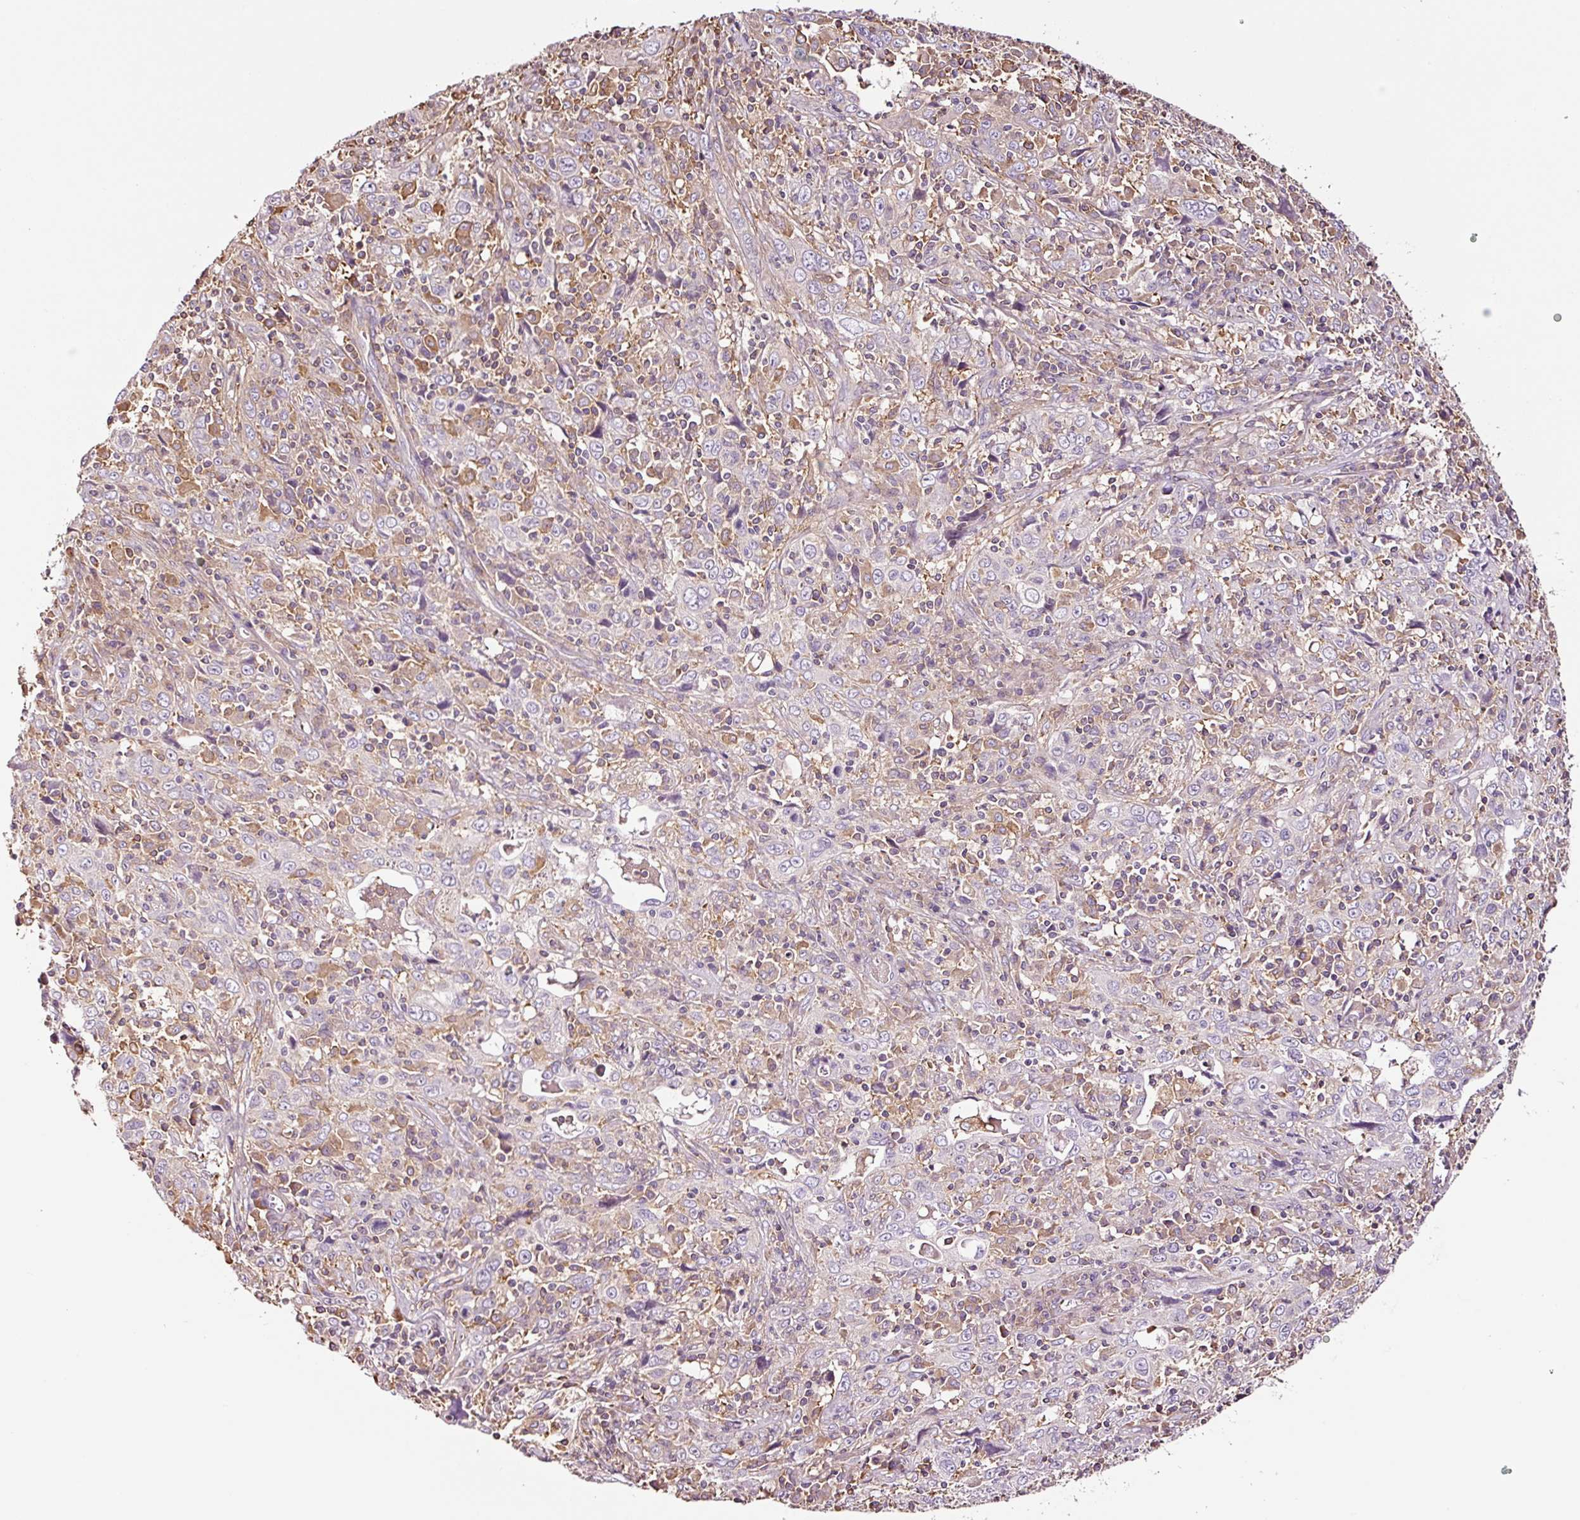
{"staining": {"intensity": "negative", "quantity": "none", "location": "none"}, "tissue": "cervical cancer", "cell_type": "Tumor cells", "image_type": "cancer", "snomed": [{"axis": "morphology", "description": "Squamous cell carcinoma, NOS"}, {"axis": "topography", "description": "Cervix"}], "caption": "A micrograph of squamous cell carcinoma (cervical) stained for a protein reveals no brown staining in tumor cells. Brightfield microscopy of immunohistochemistry stained with DAB (brown) and hematoxylin (blue), captured at high magnification.", "gene": "METAP1", "patient": {"sex": "female", "age": 46}}